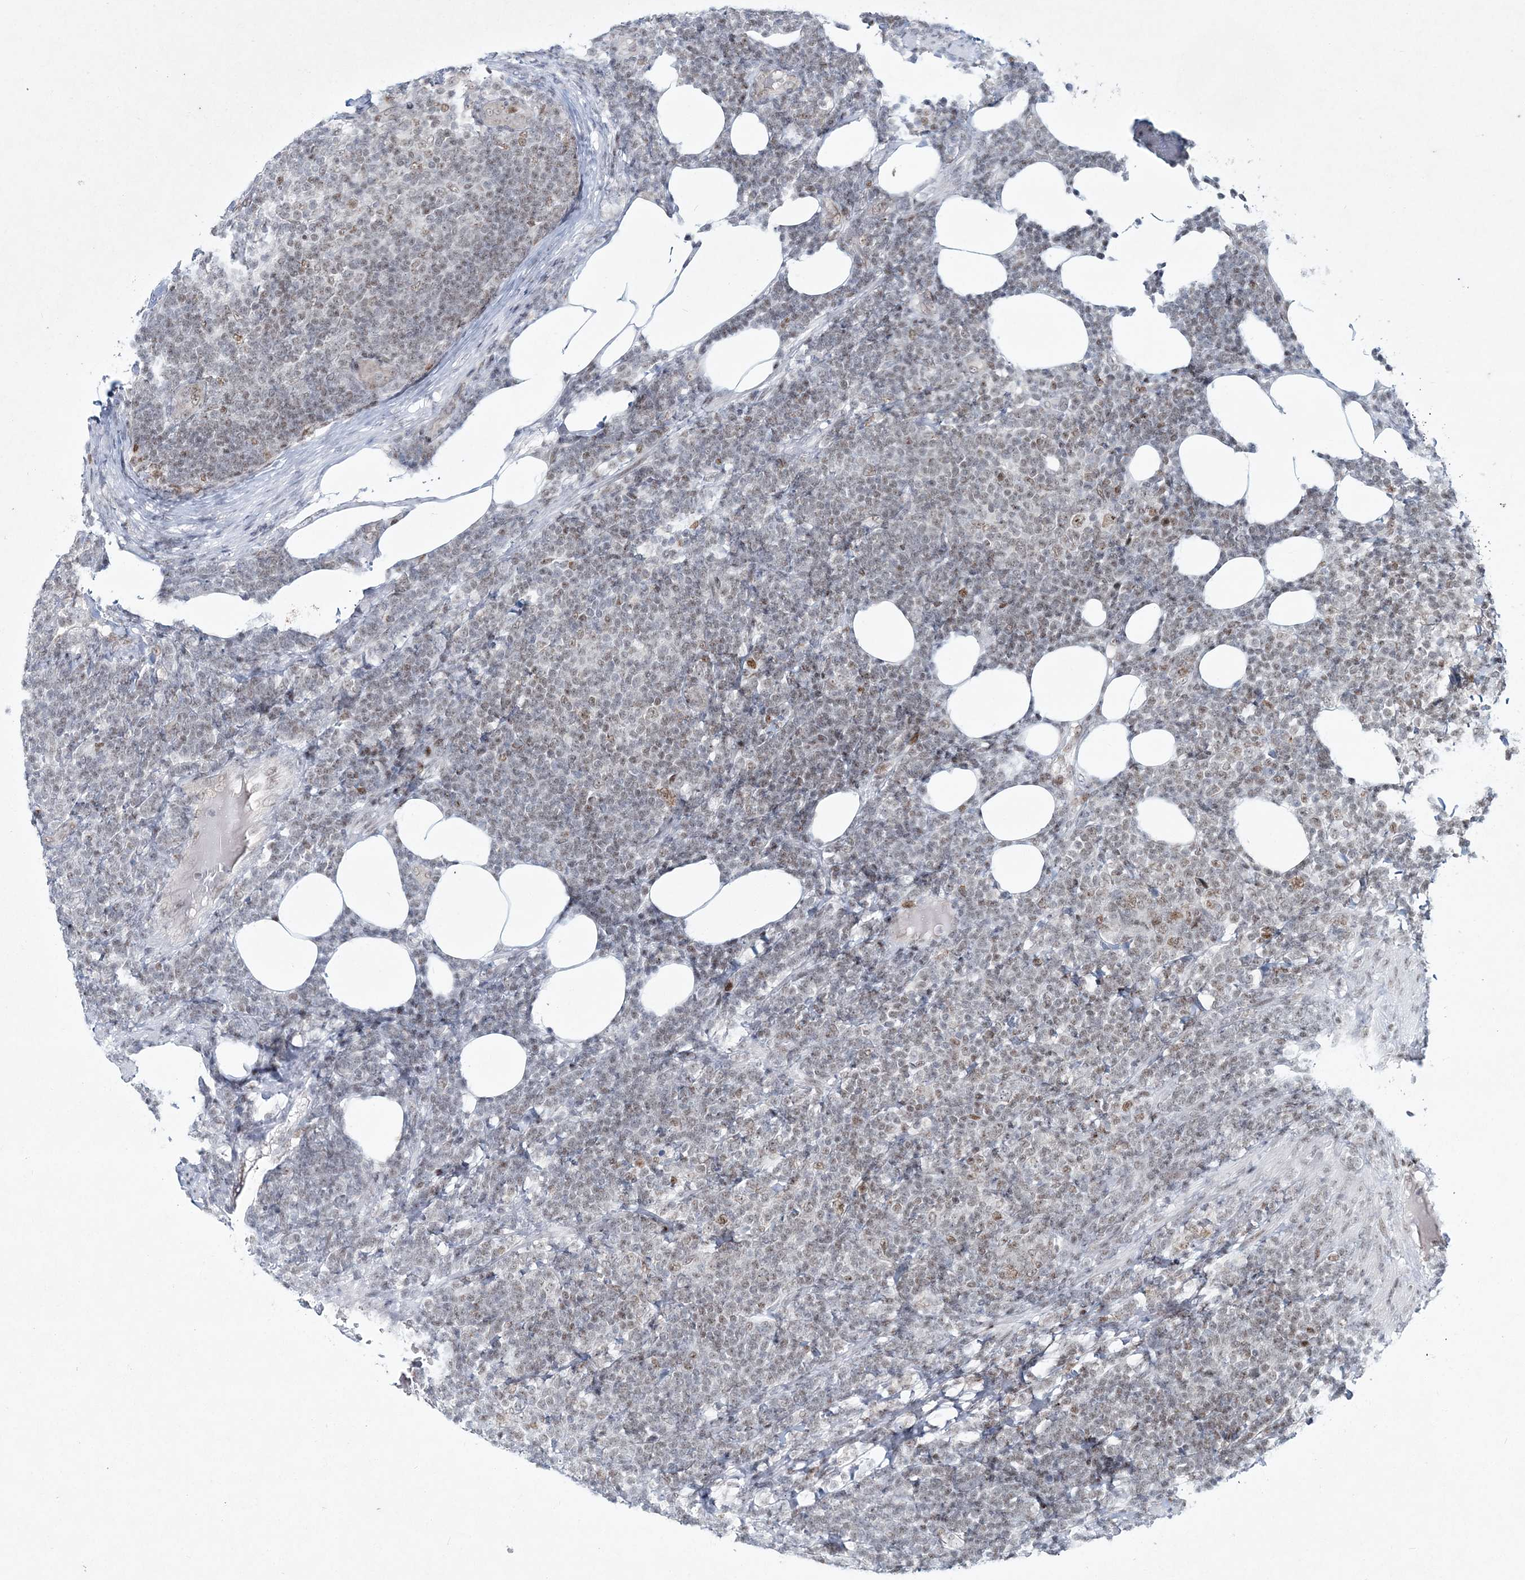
{"staining": {"intensity": "weak", "quantity": "25%-75%", "location": "nuclear"}, "tissue": "lymphoma", "cell_type": "Tumor cells", "image_type": "cancer", "snomed": [{"axis": "morphology", "description": "Malignant lymphoma, non-Hodgkin's type, Low grade"}, {"axis": "topography", "description": "Lymph node"}], "caption": "A micrograph of human lymphoma stained for a protein exhibits weak nuclear brown staining in tumor cells. (DAB (3,3'-diaminobenzidine) = brown stain, brightfield microscopy at high magnification).", "gene": "LRRFIP2", "patient": {"sex": "male", "age": 66}}